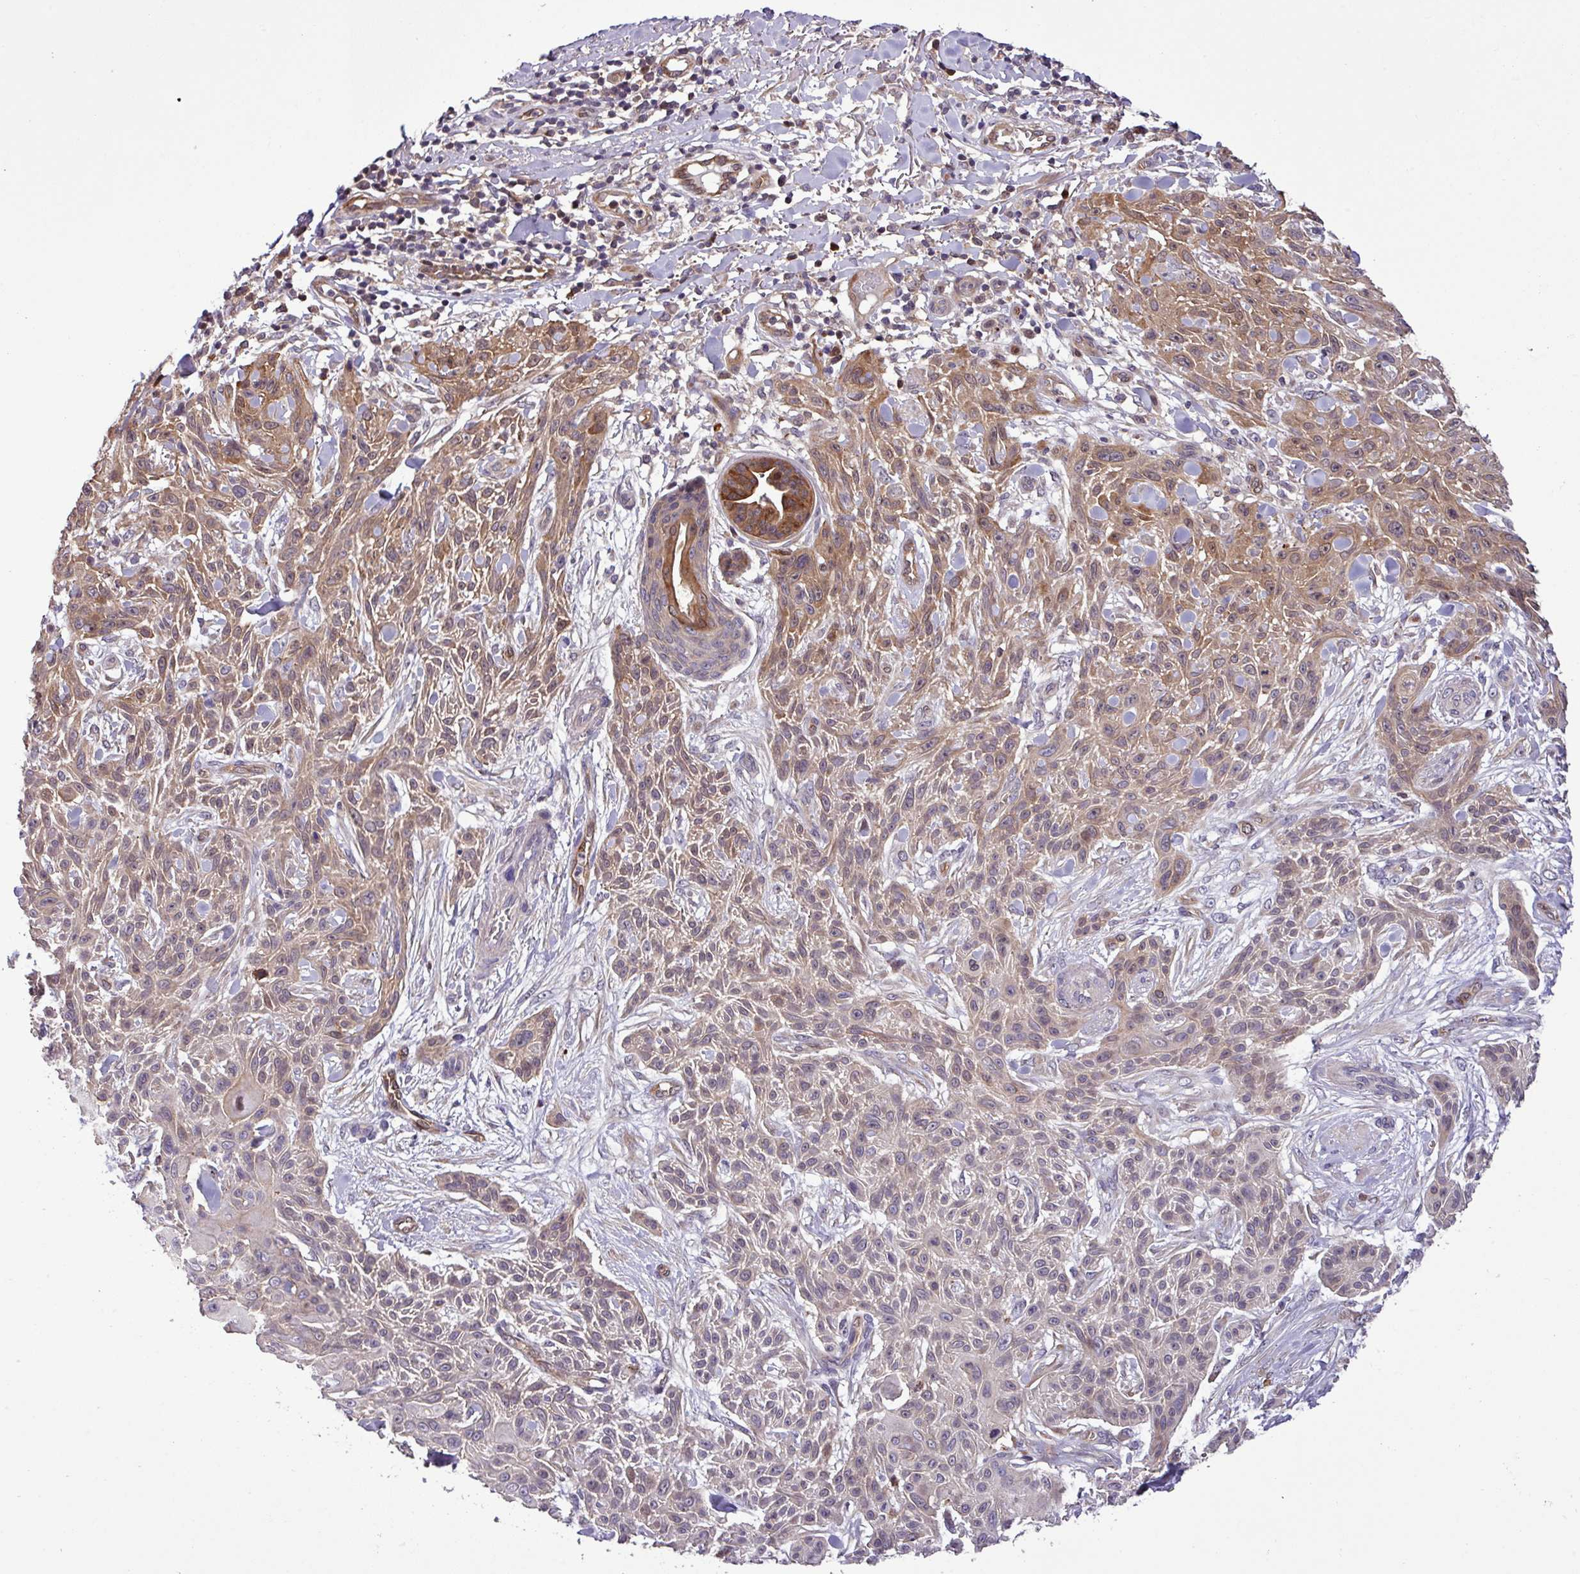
{"staining": {"intensity": "weak", "quantity": ">75%", "location": "cytoplasmic/membranous"}, "tissue": "skin cancer", "cell_type": "Tumor cells", "image_type": "cancer", "snomed": [{"axis": "morphology", "description": "Squamous cell carcinoma, NOS"}, {"axis": "topography", "description": "Skin"}], "caption": "A histopathology image of squamous cell carcinoma (skin) stained for a protein exhibits weak cytoplasmic/membranous brown staining in tumor cells.", "gene": "CARHSP1", "patient": {"sex": "male", "age": 86}}